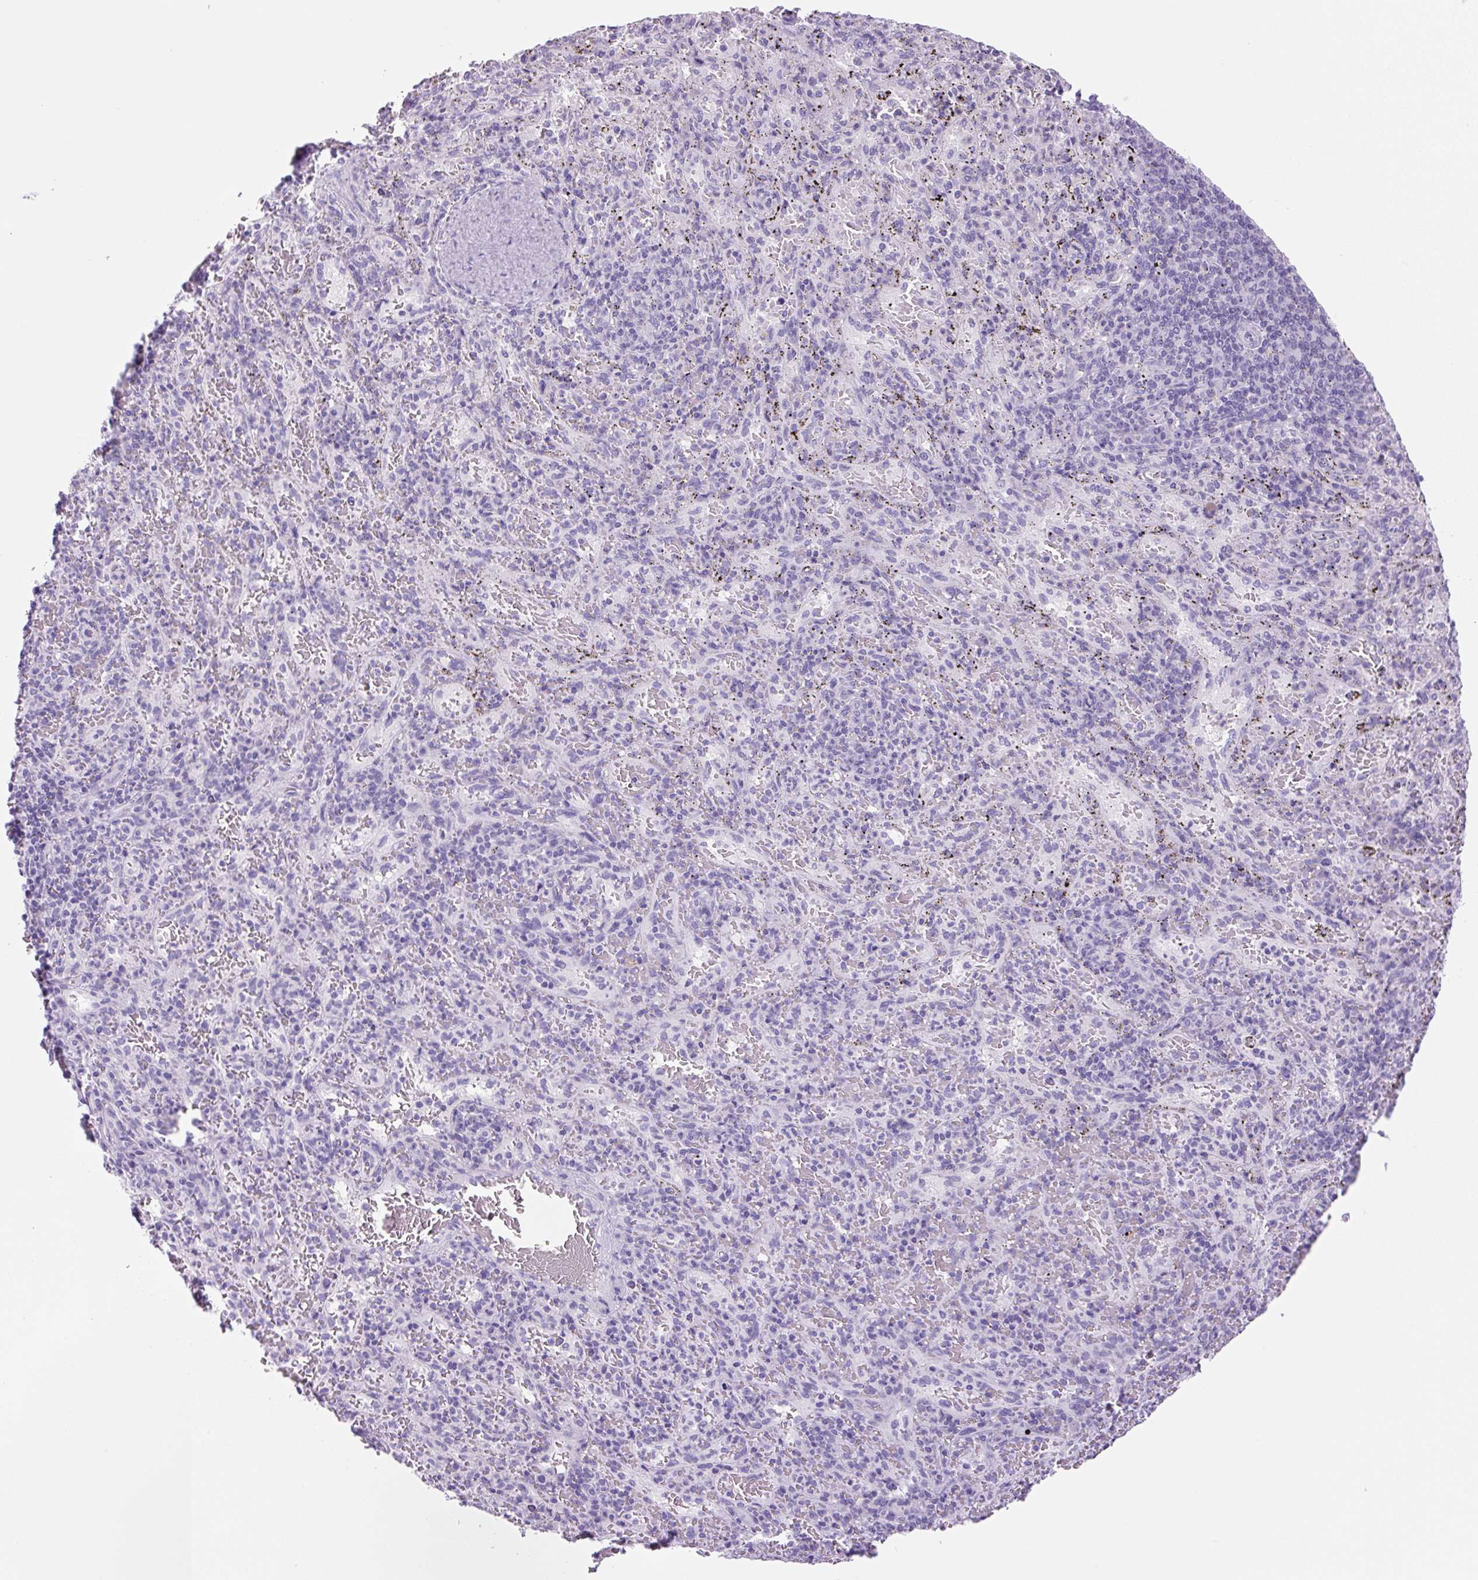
{"staining": {"intensity": "negative", "quantity": "none", "location": "none"}, "tissue": "spleen", "cell_type": "Cells in red pulp", "image_type": "normal", "snomed": [{"axis": "morphology", "description": "Normal tissue, NOS"}, {"axis": "topography", "description": "Spleen"}], "caption": "Immunohistochemical staining of benign human spleen displays no significant positivity in cells in red pulp. (DAB immunohistochemistry visualized using brightfield microscopy, high magnification).", "gene": "PRRT1", "patient": {"sex": "male", "age": 57}}